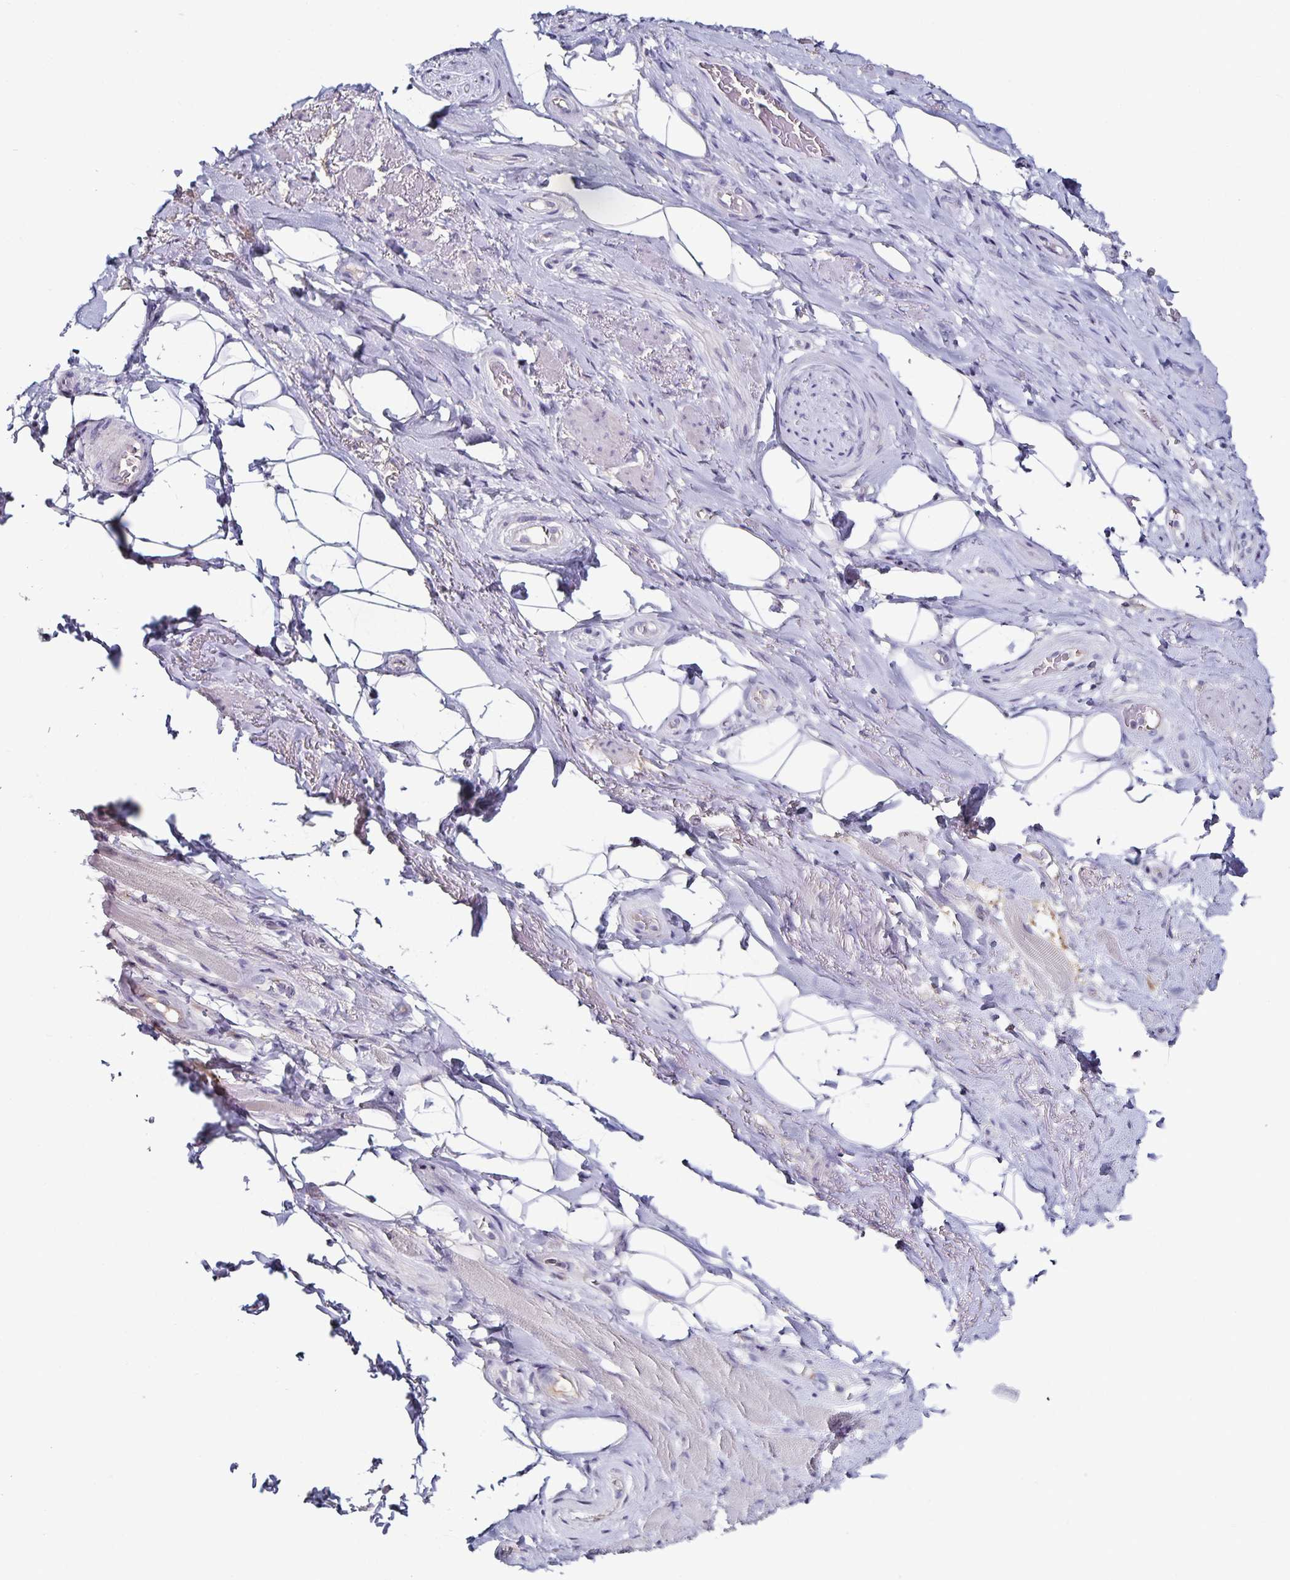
{"staining": {"intensity": "negative", "quantity": "none", "location": "none"}, "tissue": "adipose tissue", "cell_type": "Adipocytes", "image_type": "normal", "snomed": [{"axis": "morphology", "description": "Normal tissue, NOS"}, {"axis": "topography", "description": "Anal"}, {"axis": "topography", "description": "Peripheral nerve tissue"}], "caption": "An image of adipose tissue stained for a protein shows no brown staining in adipocytes. (DAB immunohistochemistry with hematoxylin counter stain).", "gene": "TTR", "patient": {"sex": "male", "age": 53}}